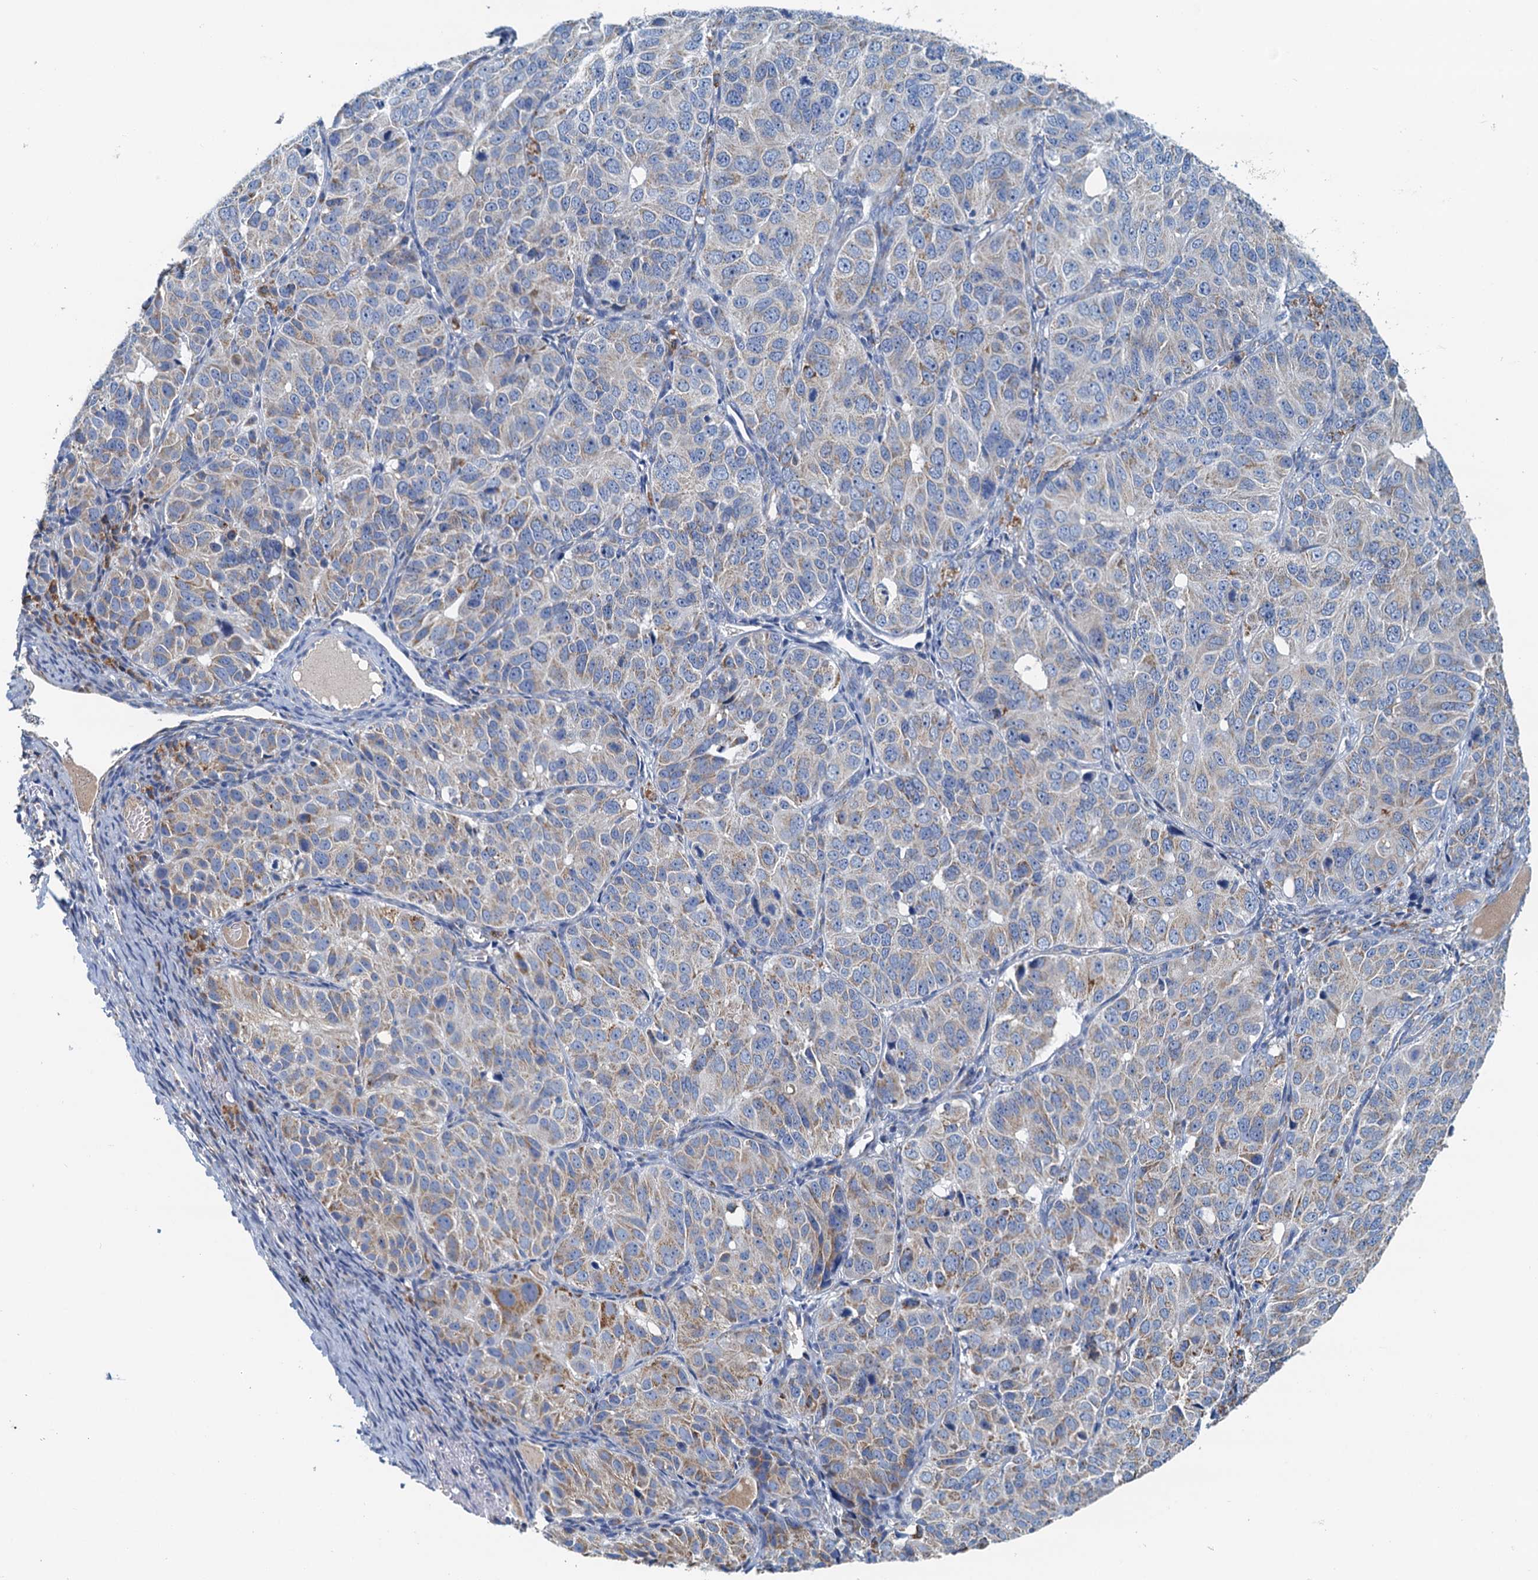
{"staining": {"intensity": "moderate", "quantity": "<25%", "location": "cytoplasmic/membranous"}, "tissue": "ovarian cancer", "cell_type": "Tumor cells", "image_type": "cancer", "snomed": [{"axis": "morphology", "description": "Carcinoma, endometroid"}, {"axis": "topography", "description": "Ovary"}], "caption": "This is a histology image of immunohistochemistry staining of endometroid carcinoma (ovarian), which shows moderate expression in the cytoplasmic/membranous of tumor cells.", "gene": "POC1A", "patient": {"sex": "female", "age": 51}}